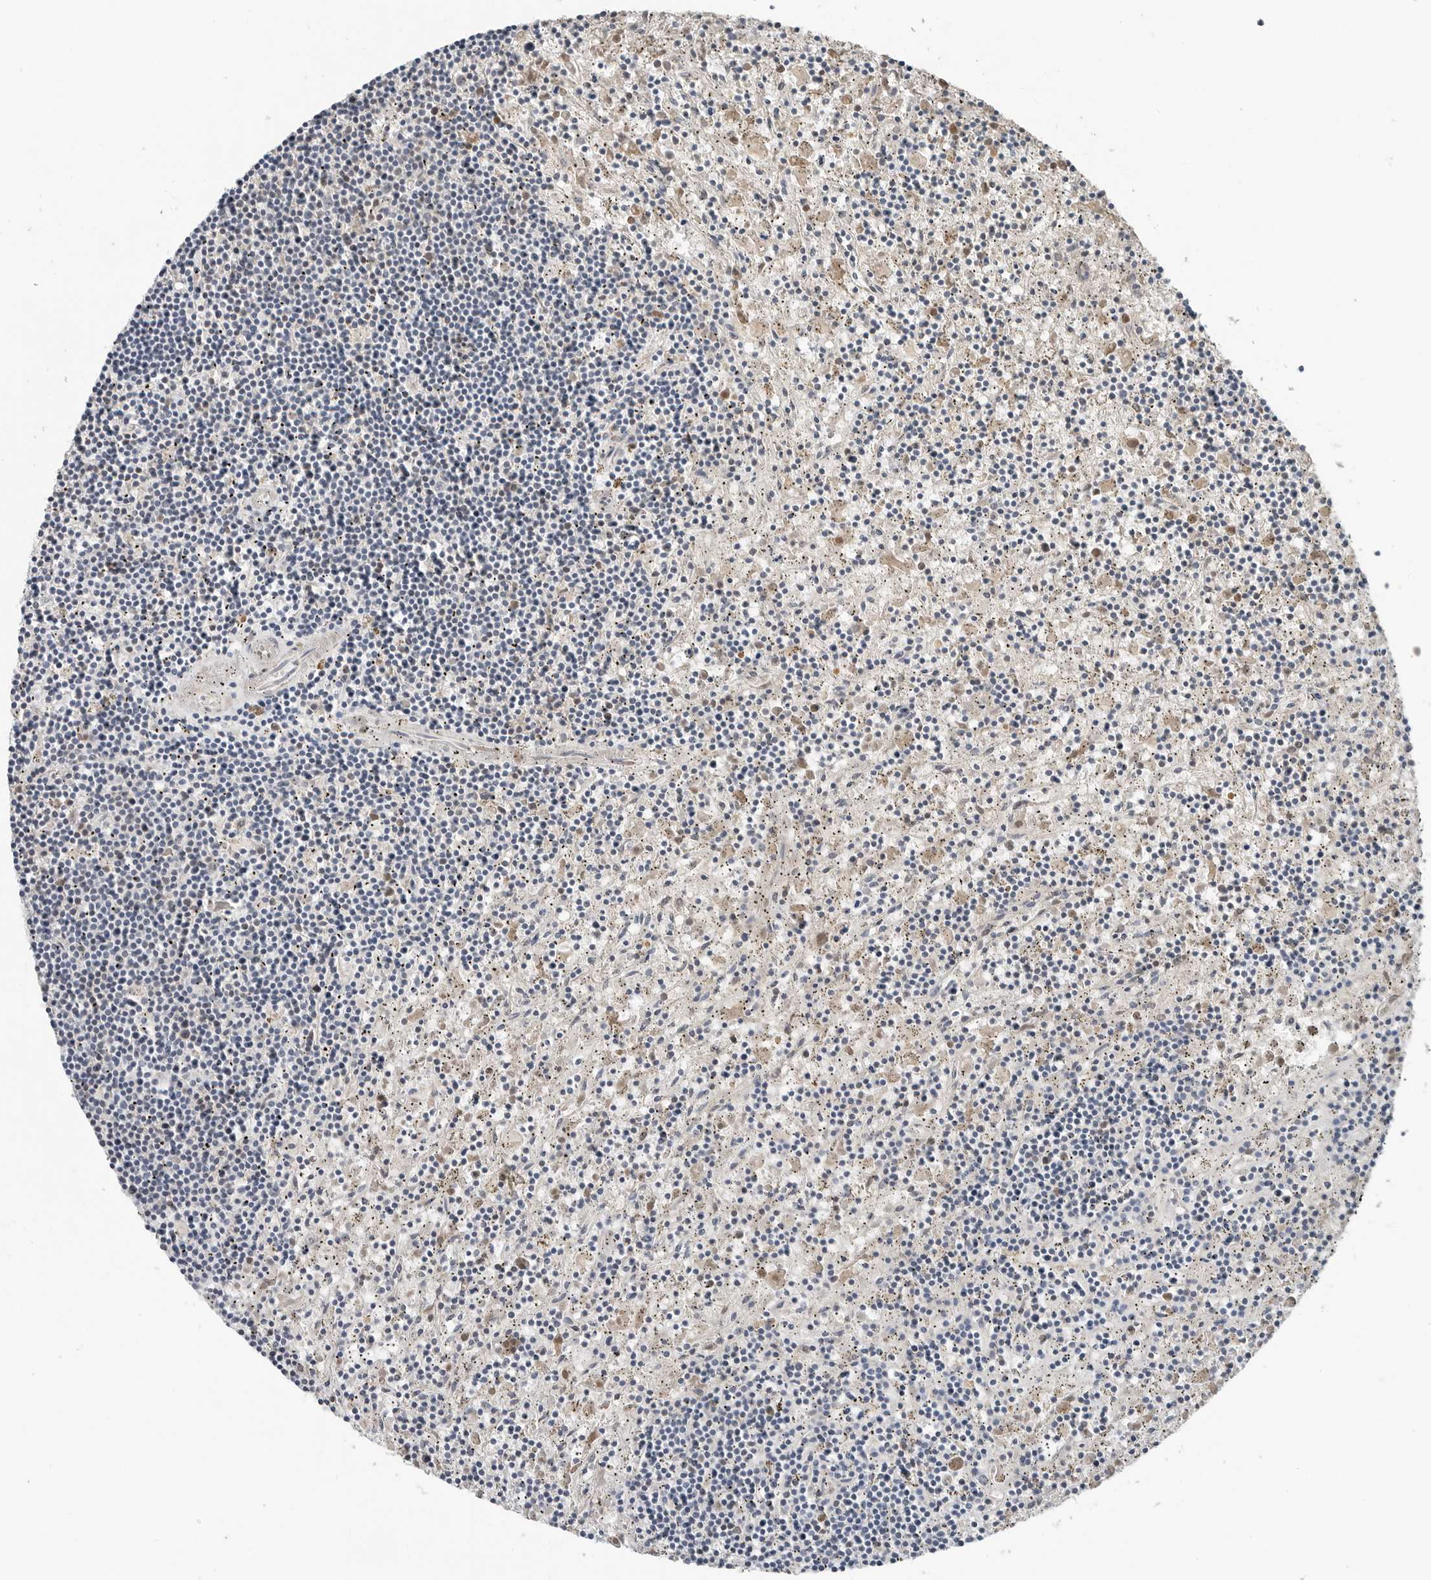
{"staining": {"intensity": "negative", "quantity": "none", "location": "none"}, "tissue": "lymphoma", "cell_type": "Tumor cells", "image_type": "cancer", "snomed": [{"axis": "morphology", "description": "Malignant lymphoma, non-Hodgkin's type, Low grade"}, {"axis": "topography", "description": "Spleen"}], "caption": "High power microscopy micrograph of an immunohistochemistry (IHC) micrograph of lymphoma, revealing no significant positivity in tumor cells.", "gene": "FCRLB", "patient": {"sex": "male", "age": 76}}